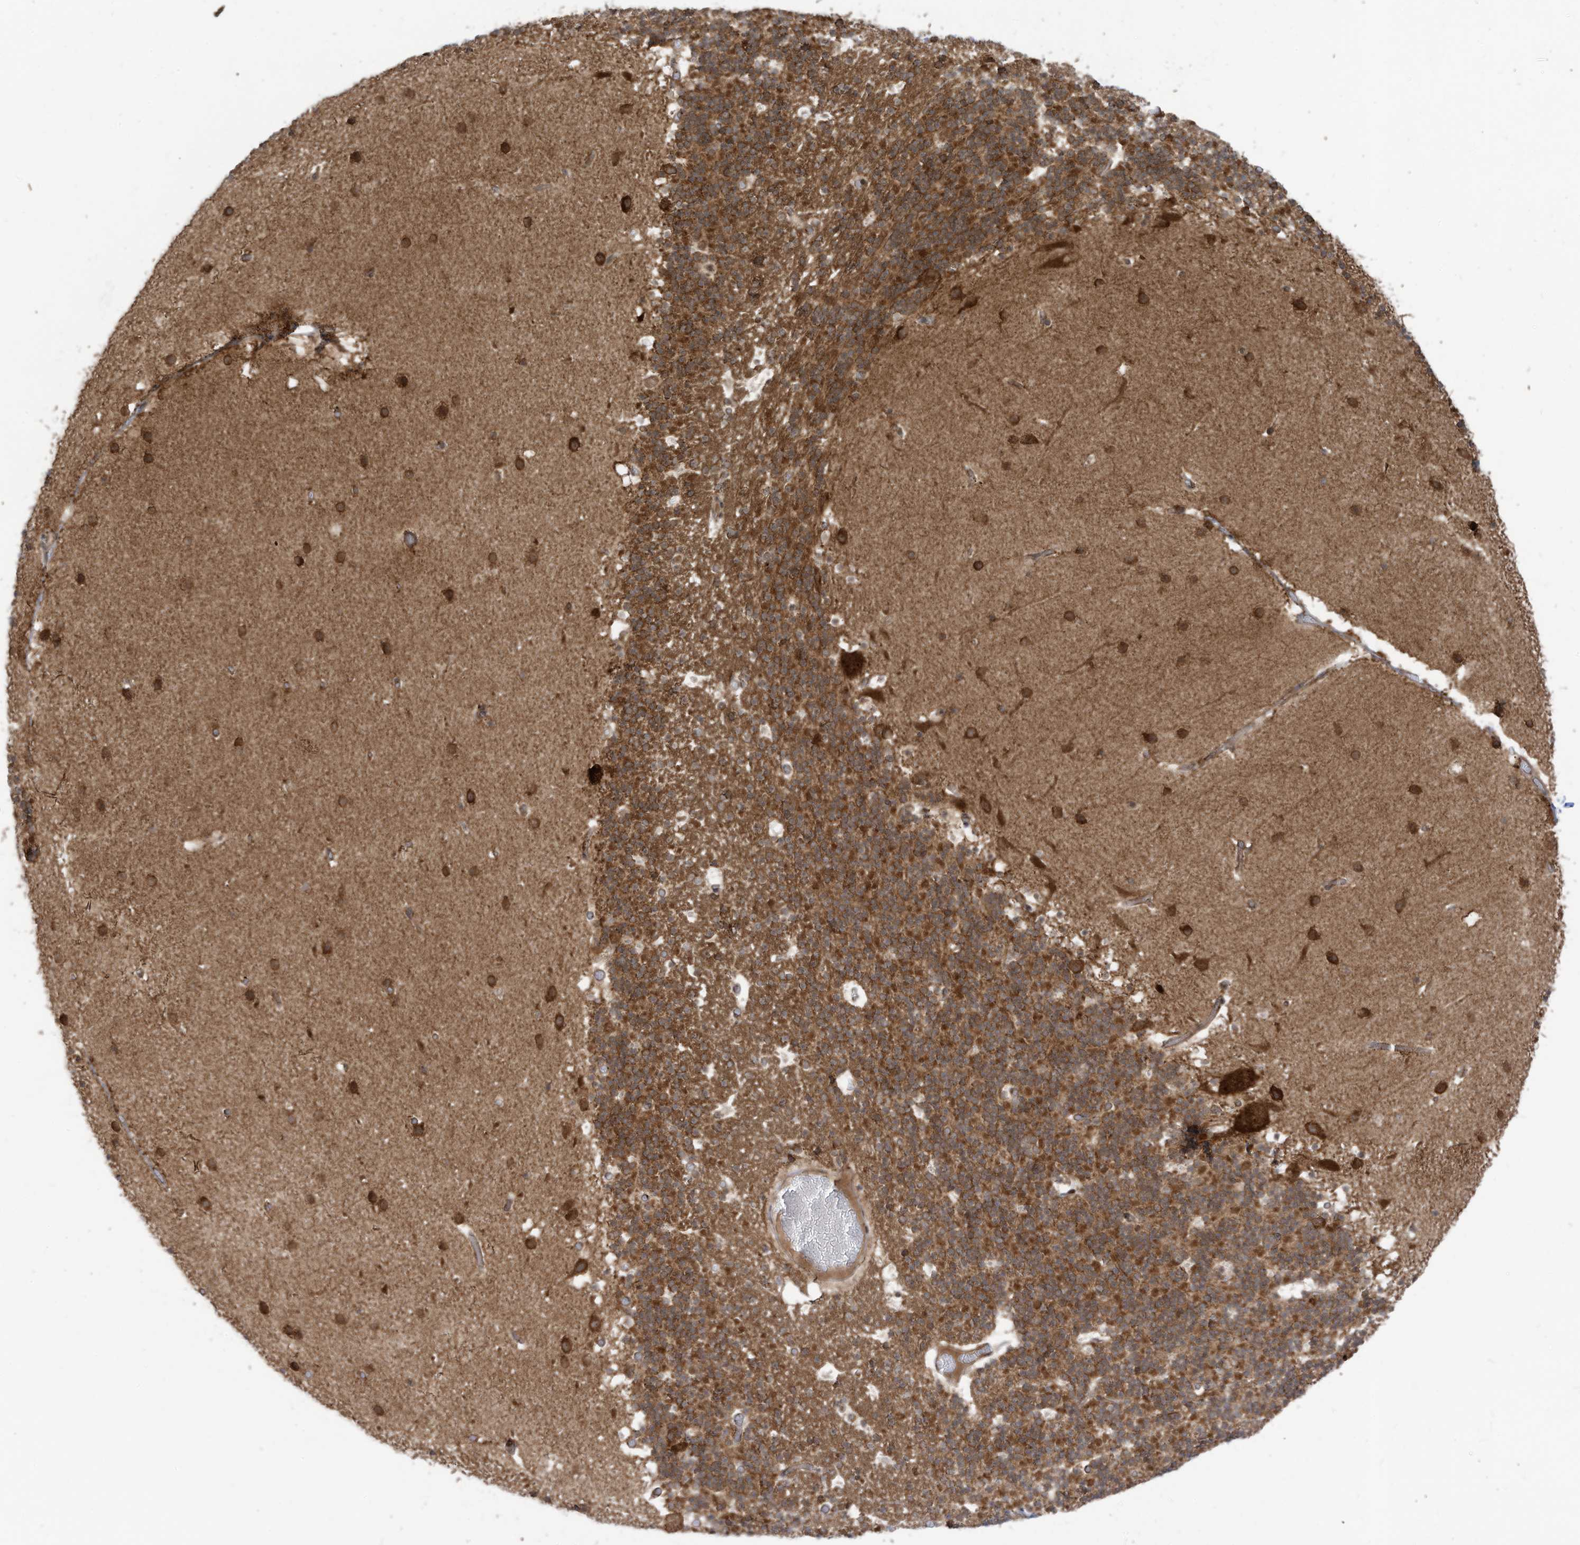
{"staining": {"intensity": "moderate", "quantity": ">75%", "location": "cytoplasmic/membranous"}, "tissue": "cerebellum", "cell_type": "Cells in granular layer", "image_type": "normal", "snomed": [{"axis": "morphology", "description": "Normal tissue, NOS"}, {"axis": "topography", "description": "Cerebellum"}], "caption": "Immunohistochemistry of unremarkable human cerebellum exhibits medium levels of moderate cytoplasmic/membranous positivity in approximately >75% of cells in granular layer. (DAB (3,3'-diaminobenzidine) = brown stain, brightfield microscopy at high magnification).", "gene": "TRIM67", "patient": {"sex": "male", "age": 57}}